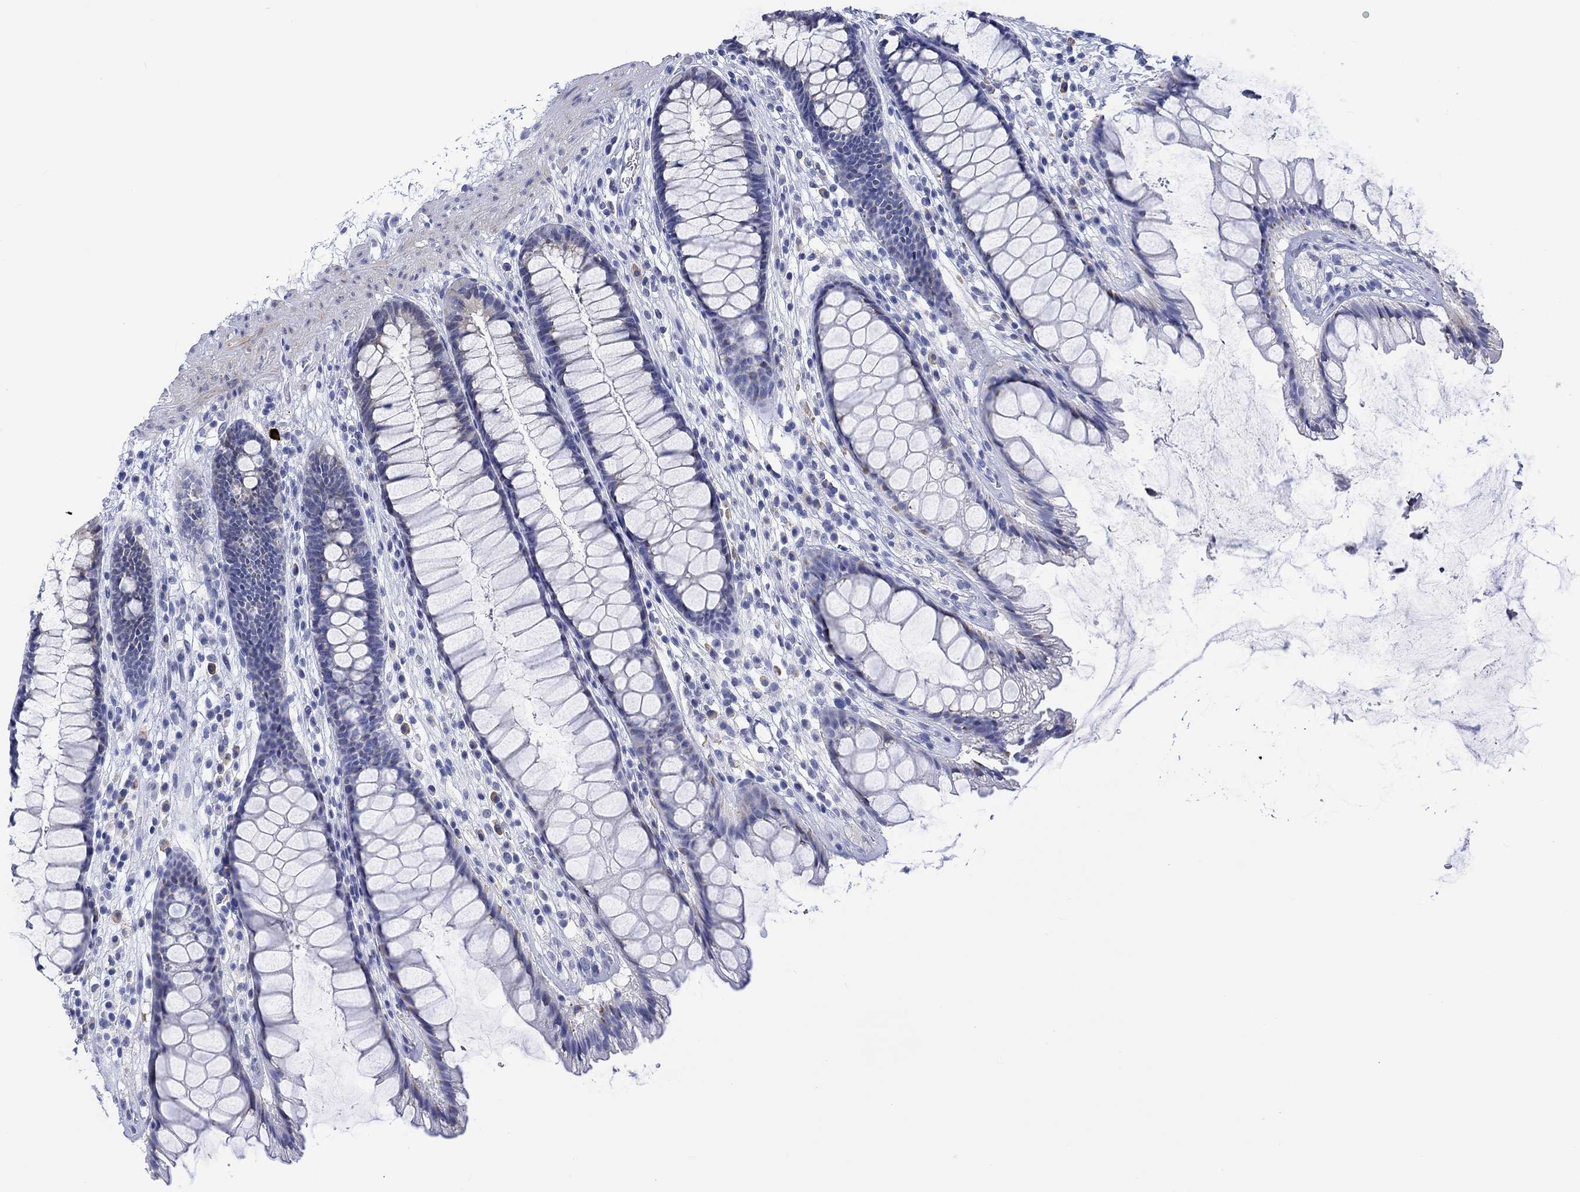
{"staining": {"intensity": "moderate", "quantity": "<25%", "location": "cytoplasmic/membranous"}, "tissue": "rectum", "cell_type": "Glandular cells", "image_type": "normal", "snomed": [{"axis": "morphology", "description": "Normal tissue, NOS"}, {"axis": "topography", "description": "Rectum"}], "caption": "Immunohistochemistry image of normal human rectum stained for a protein (brown), which exhibits low levels of moderate cytoplasmic/membranous expression in about <25% of glandular cells.", "gene": "MSI1", "patient": {"sex": "male", "age": 72}}